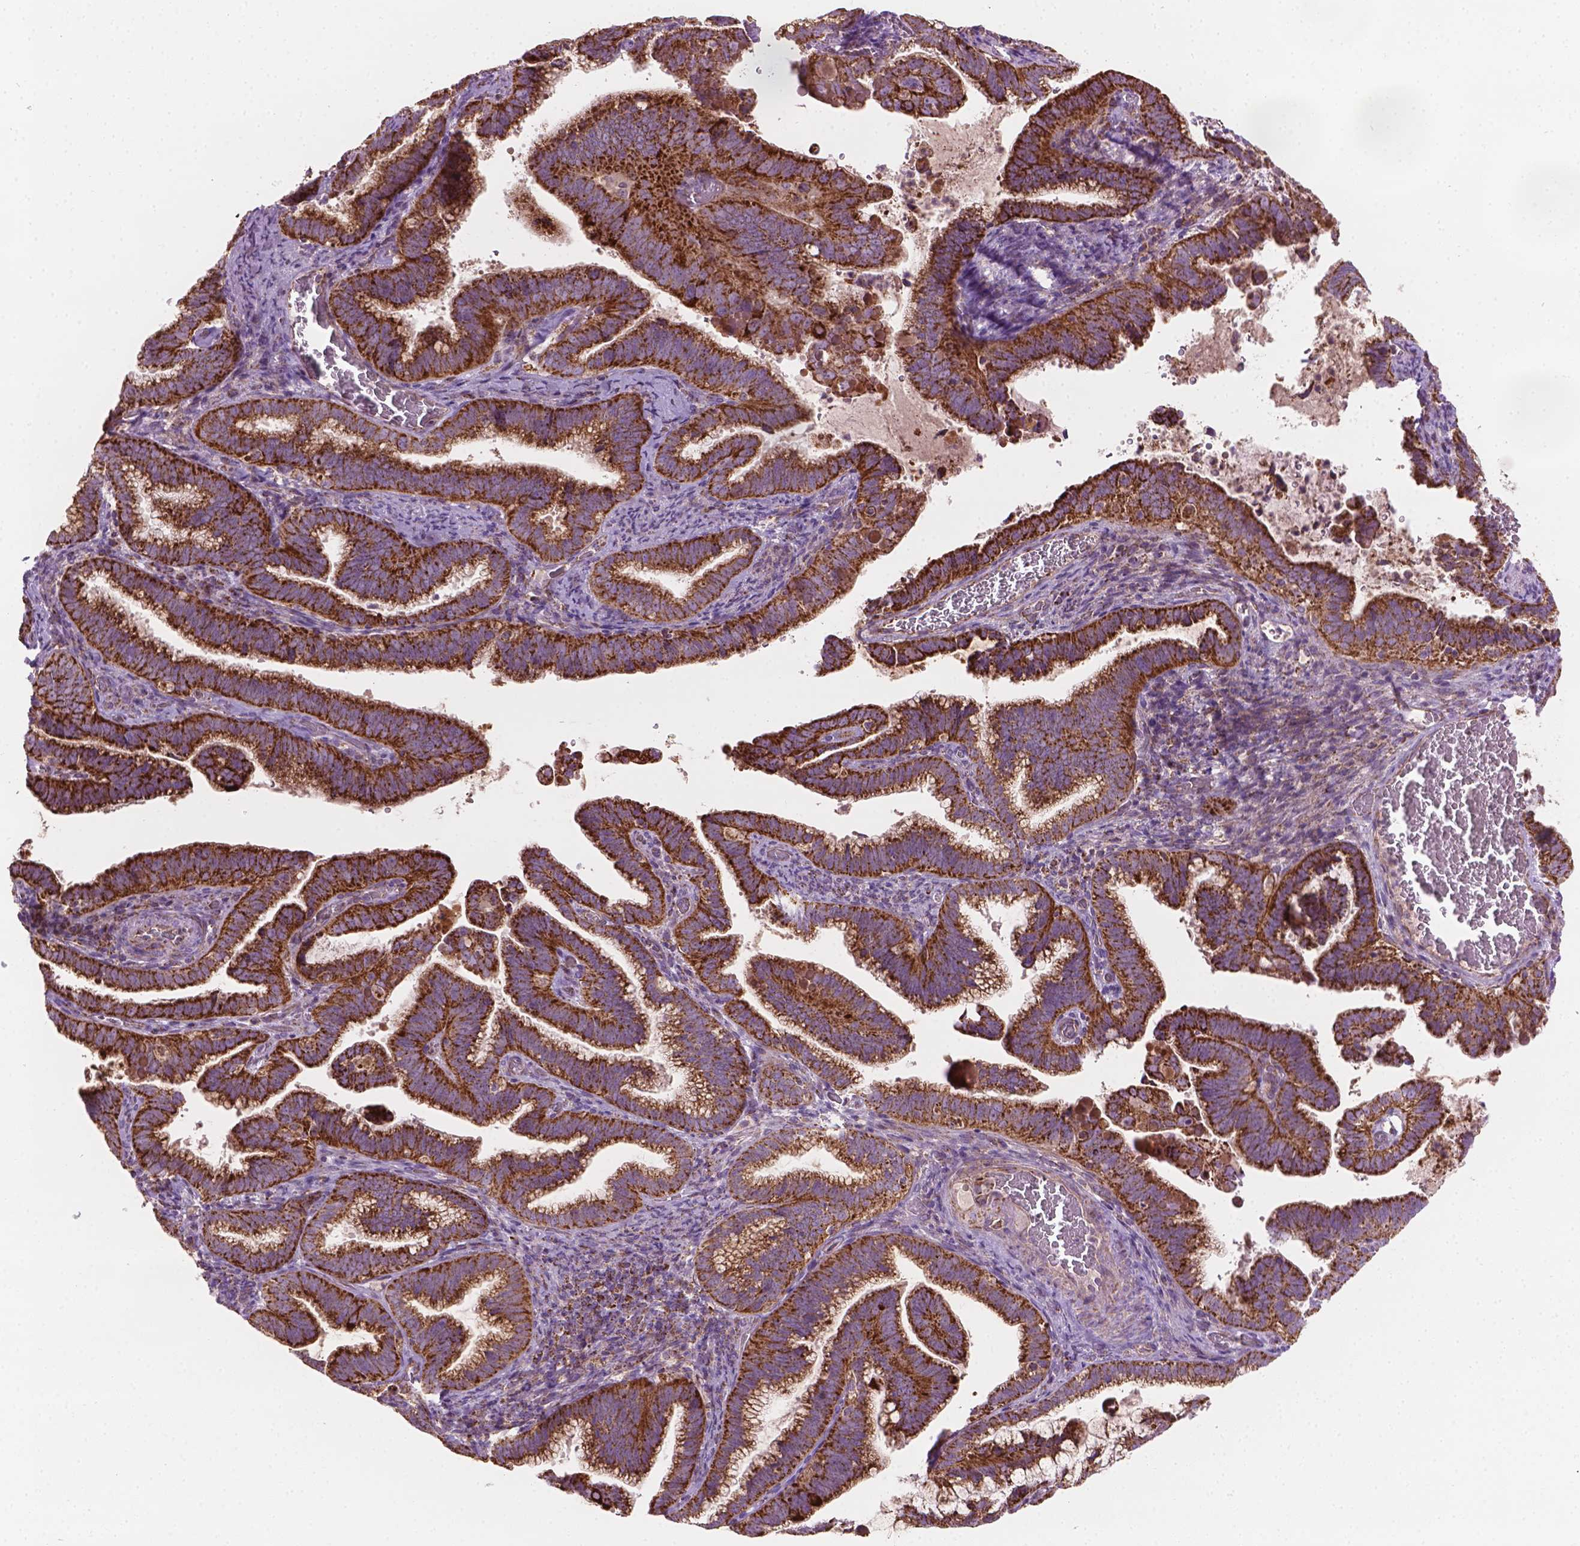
{"staining": {"intensity": "strong", "quantity": ">75%", "location": "cytoplasmic/membranous"}, "tissue": "cervical cancer", "cell_type": "Tumor cells", "image_type": "cancer", "snomed": [{"axis": "morphology", "description": "Adenocarcinoma, NOS"}, {"axis": "topography", "description": "Cervix"}], "caption": "Protein staining of cervical cancer (adenocarcinoma) tissue exhibits strong cytoplasmic/membranous staining in approximately >75% of tumor cells.", "gene": "PIBF1", "patient": {"sex": "female", "age": 61}}